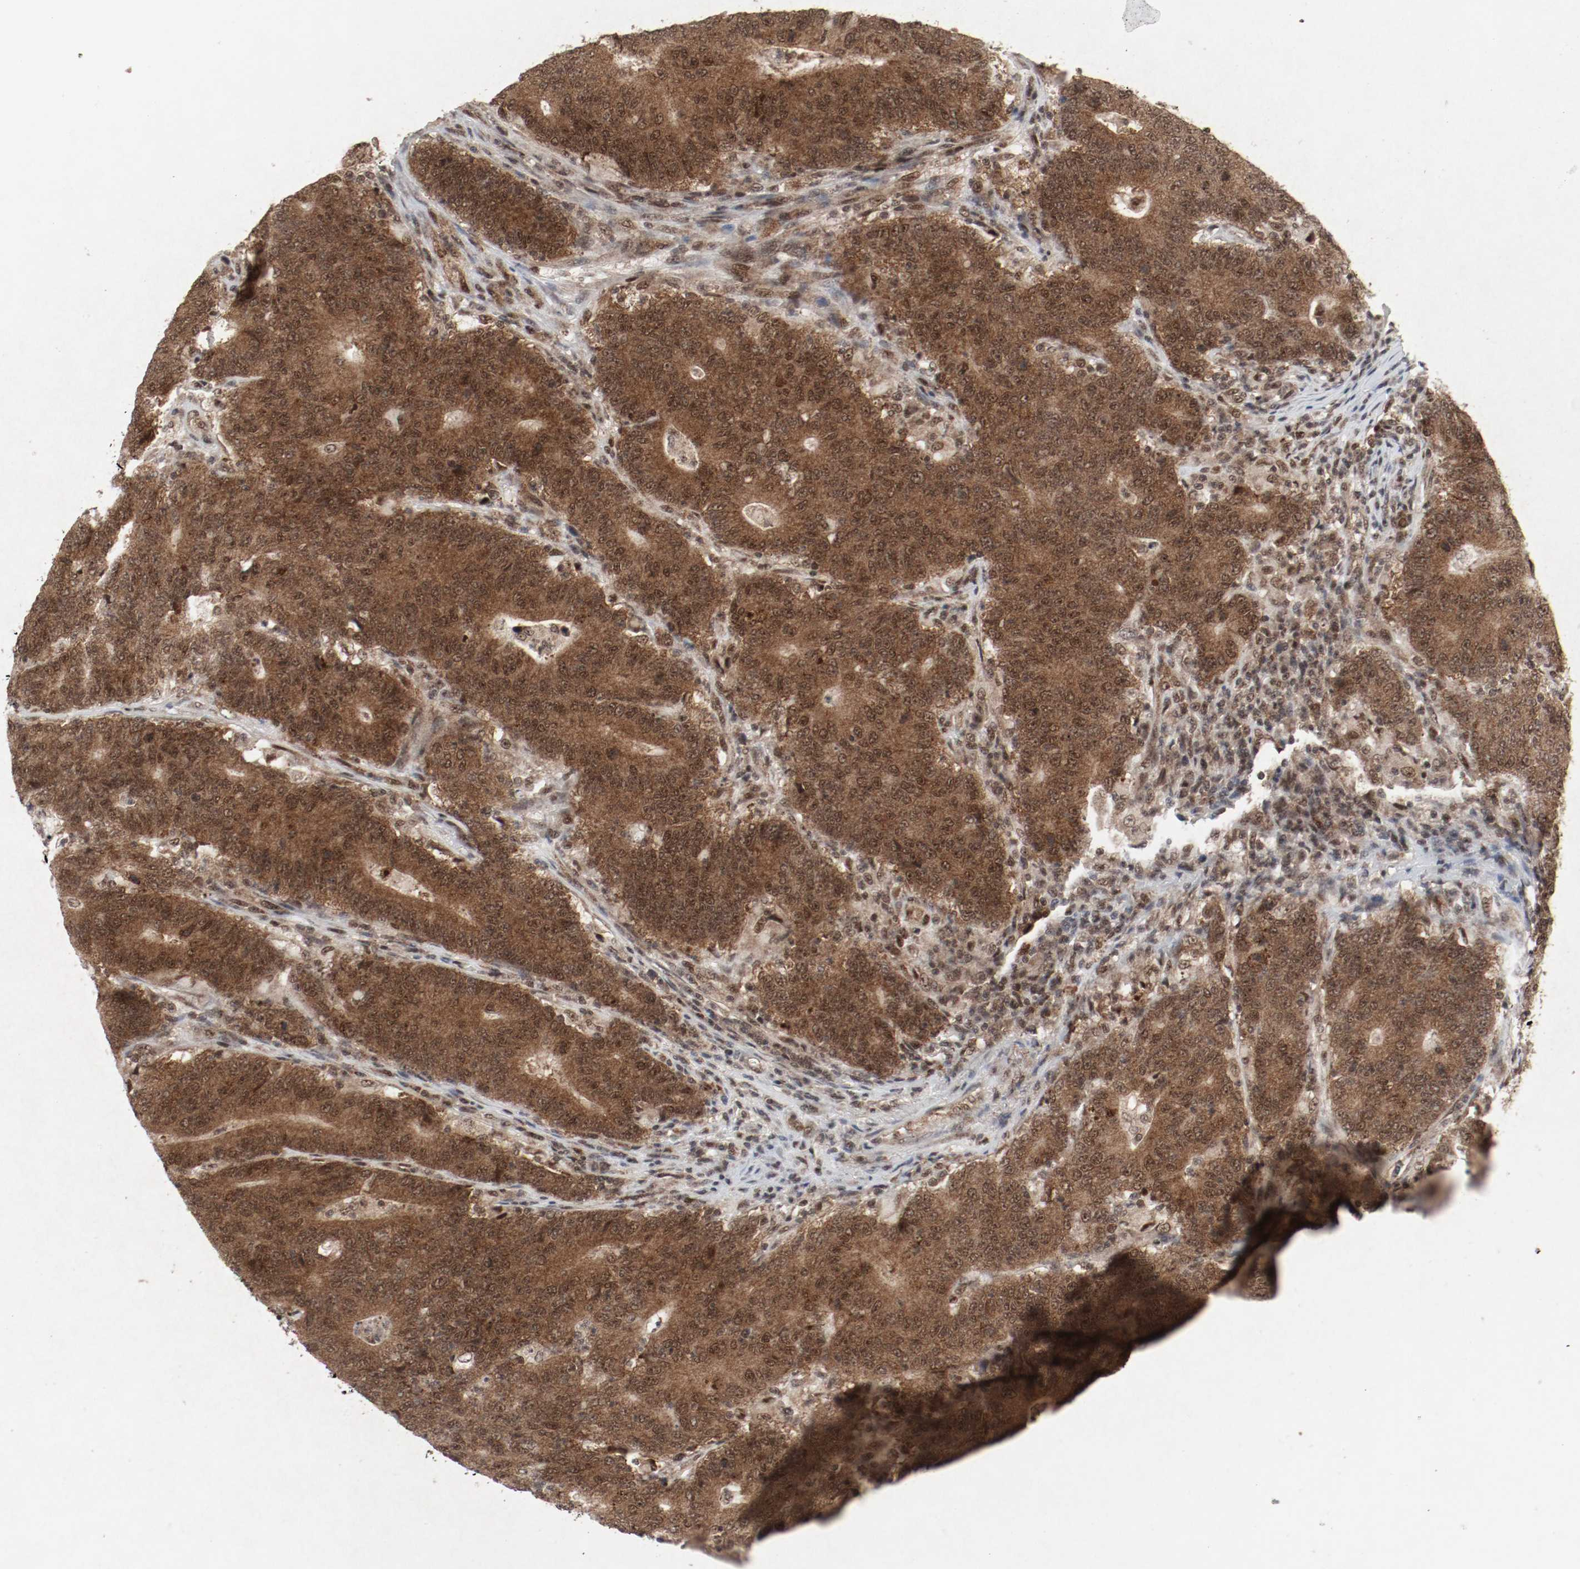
{"staining": {"intensity": "moderate", "quantity": ">75%", "location": "cytoplasmic/membranous,nuclear"}, "tissue": "colorectal cancer", "cell_type": "Tumor cells", "image_type": "cancer", "snomed": [{"axis": "morphology", "description": "Normal tissue, NOS"}, {"axis": "morphology", "description": "Adenocarcinoma, NOS"}, {"axis": "topography", "description": "Colon"}], "caption": "Tumor cells display moderate cytoplasmic/membranous and nuclear expression in about >75% of cells in adenocarcinoma (colorectal).", "gene": "CSNK2B", "patient": {"sex": "female", "age": 75}}